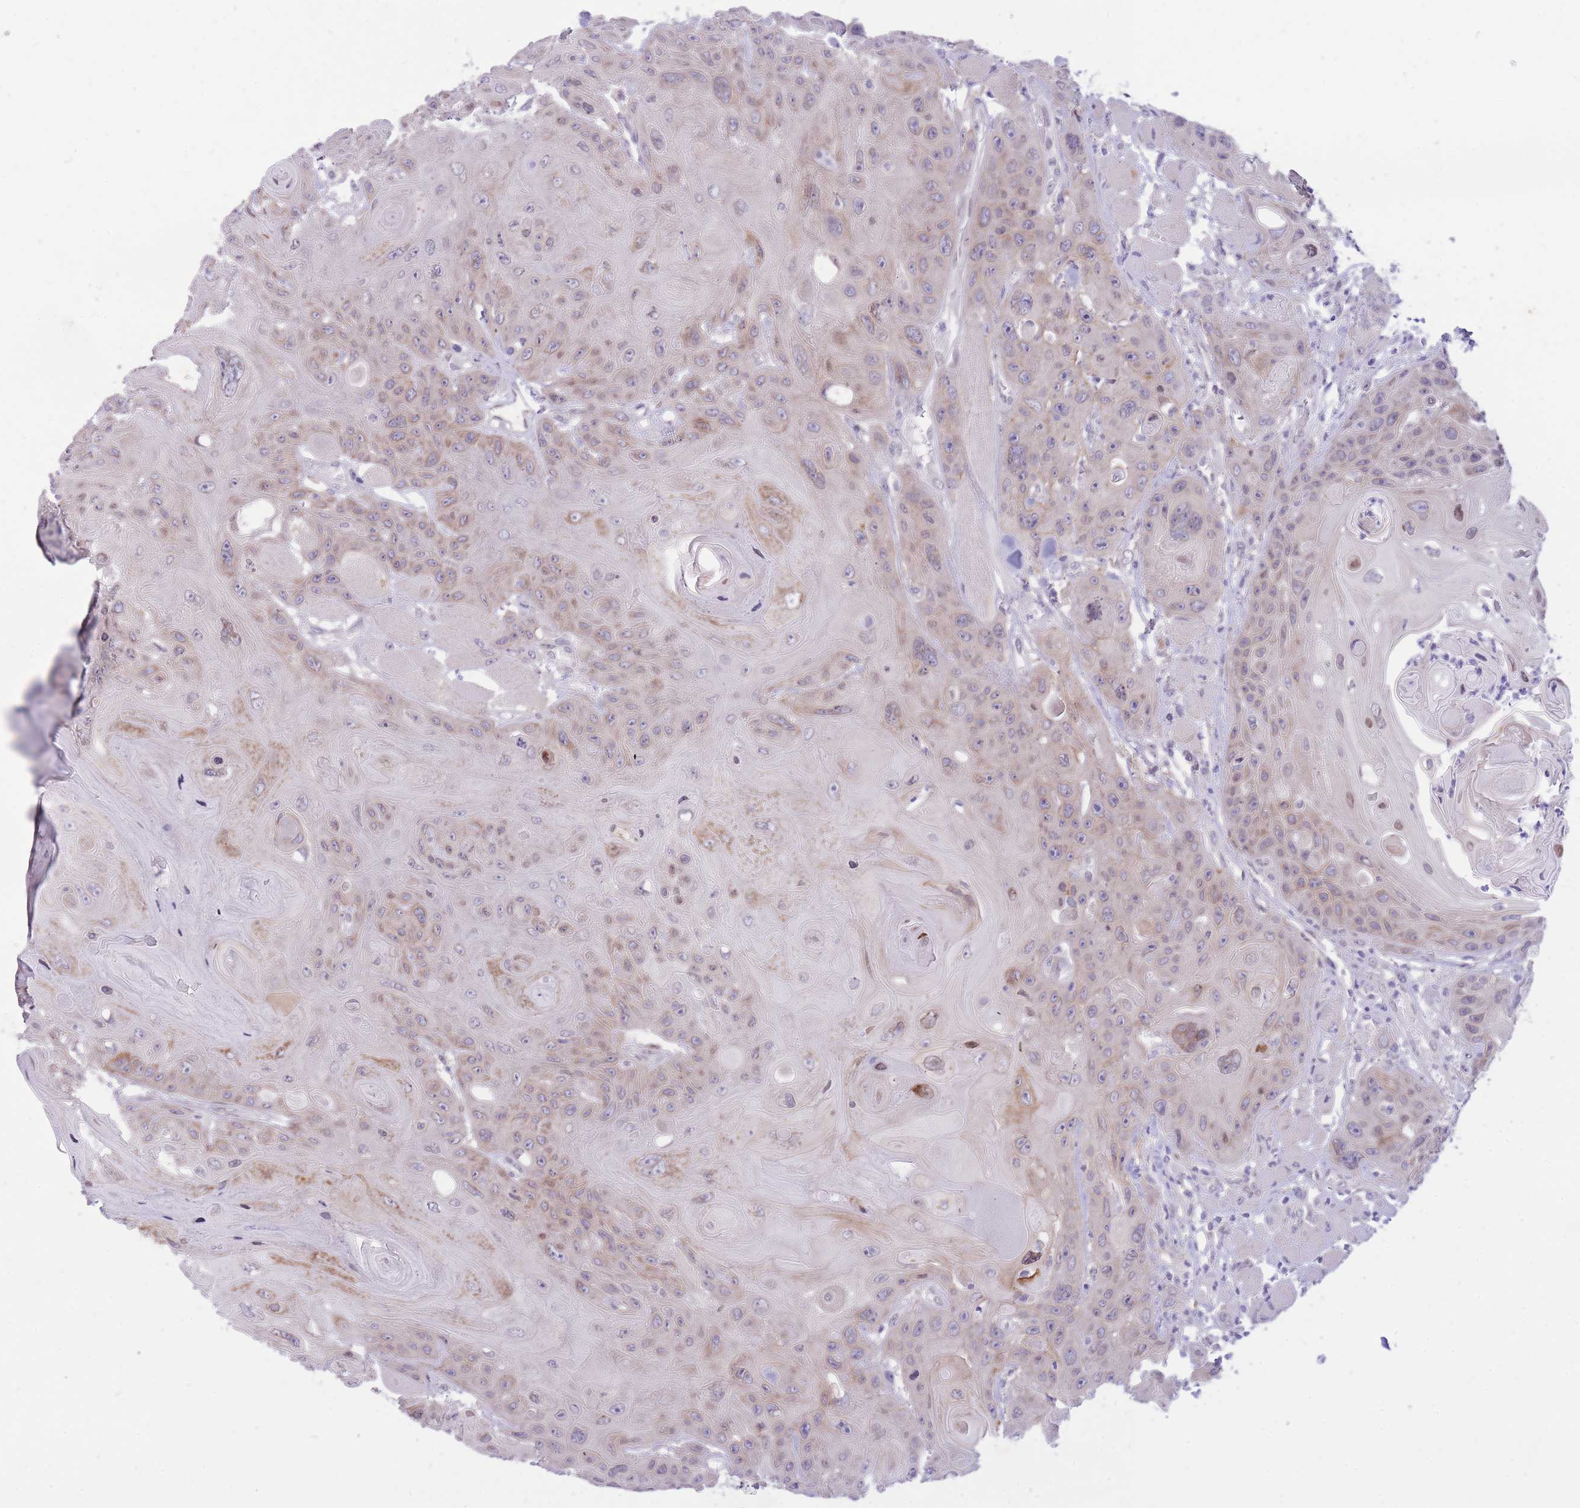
{"staining": {"intensity": "moderate", "quantity": "25%-75%", "location": "cytoplasmic/membranous"}, "tissue": "head and neck cancer", "cell_type": "Tumor cells", "image_type": "cancer", "snomed": [{"axis": "morphology", "description": "Squamous cell carcinoma, NOS"}, {"axis": "topography", "description": "Head-Neck"}], "caption": "Squamous cell carcinoma (head and neck) was stained to show a protein in brown. There is medium levels of moderate cytoplasmic/membranous expression in approximately 25%-75% of tumor cells. Ihc stains the protein of interest in brown and the nuclei are stained blue.", "gene": "HOOK2", "patient": {"sex": "female", "age": 59}}